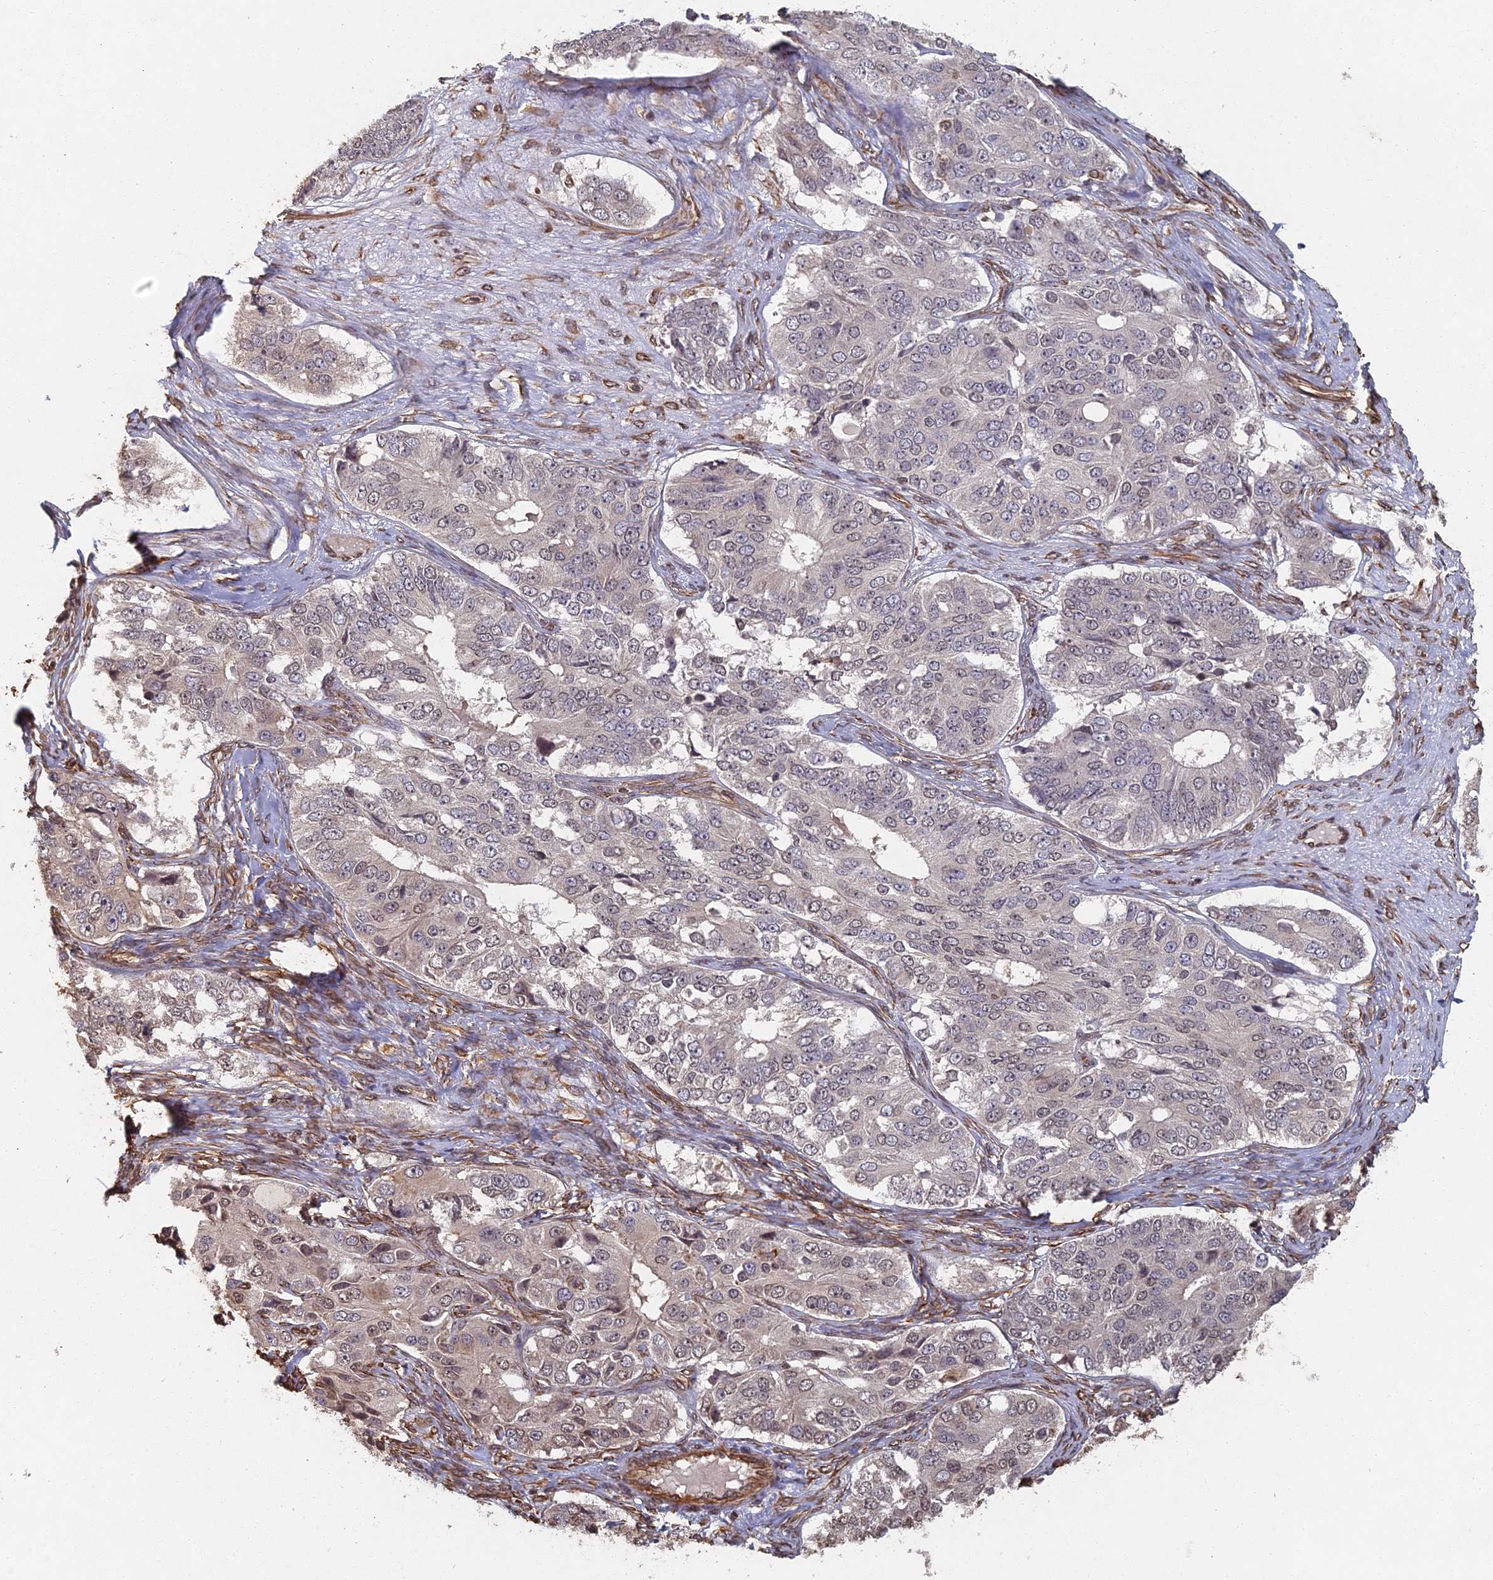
{"staining": {"intensity": "weak", "quantity": "<25%", "location": "nuclear"}, "tissue": "ovarian cancer", "cell_type": "Tumor cells", "image_type": "cancer", "snomed": [{"axis": "morphology", "description": "Carcinoma, endometroid"}, {"axis": "topography", "description": "Ovary"}], "caption": "The image displays no staining of tumor cells in ovarian cancer (endometroid carcinoma).", "gene": "ABCB10", "patient": {"sex": "female", "age": 51}}